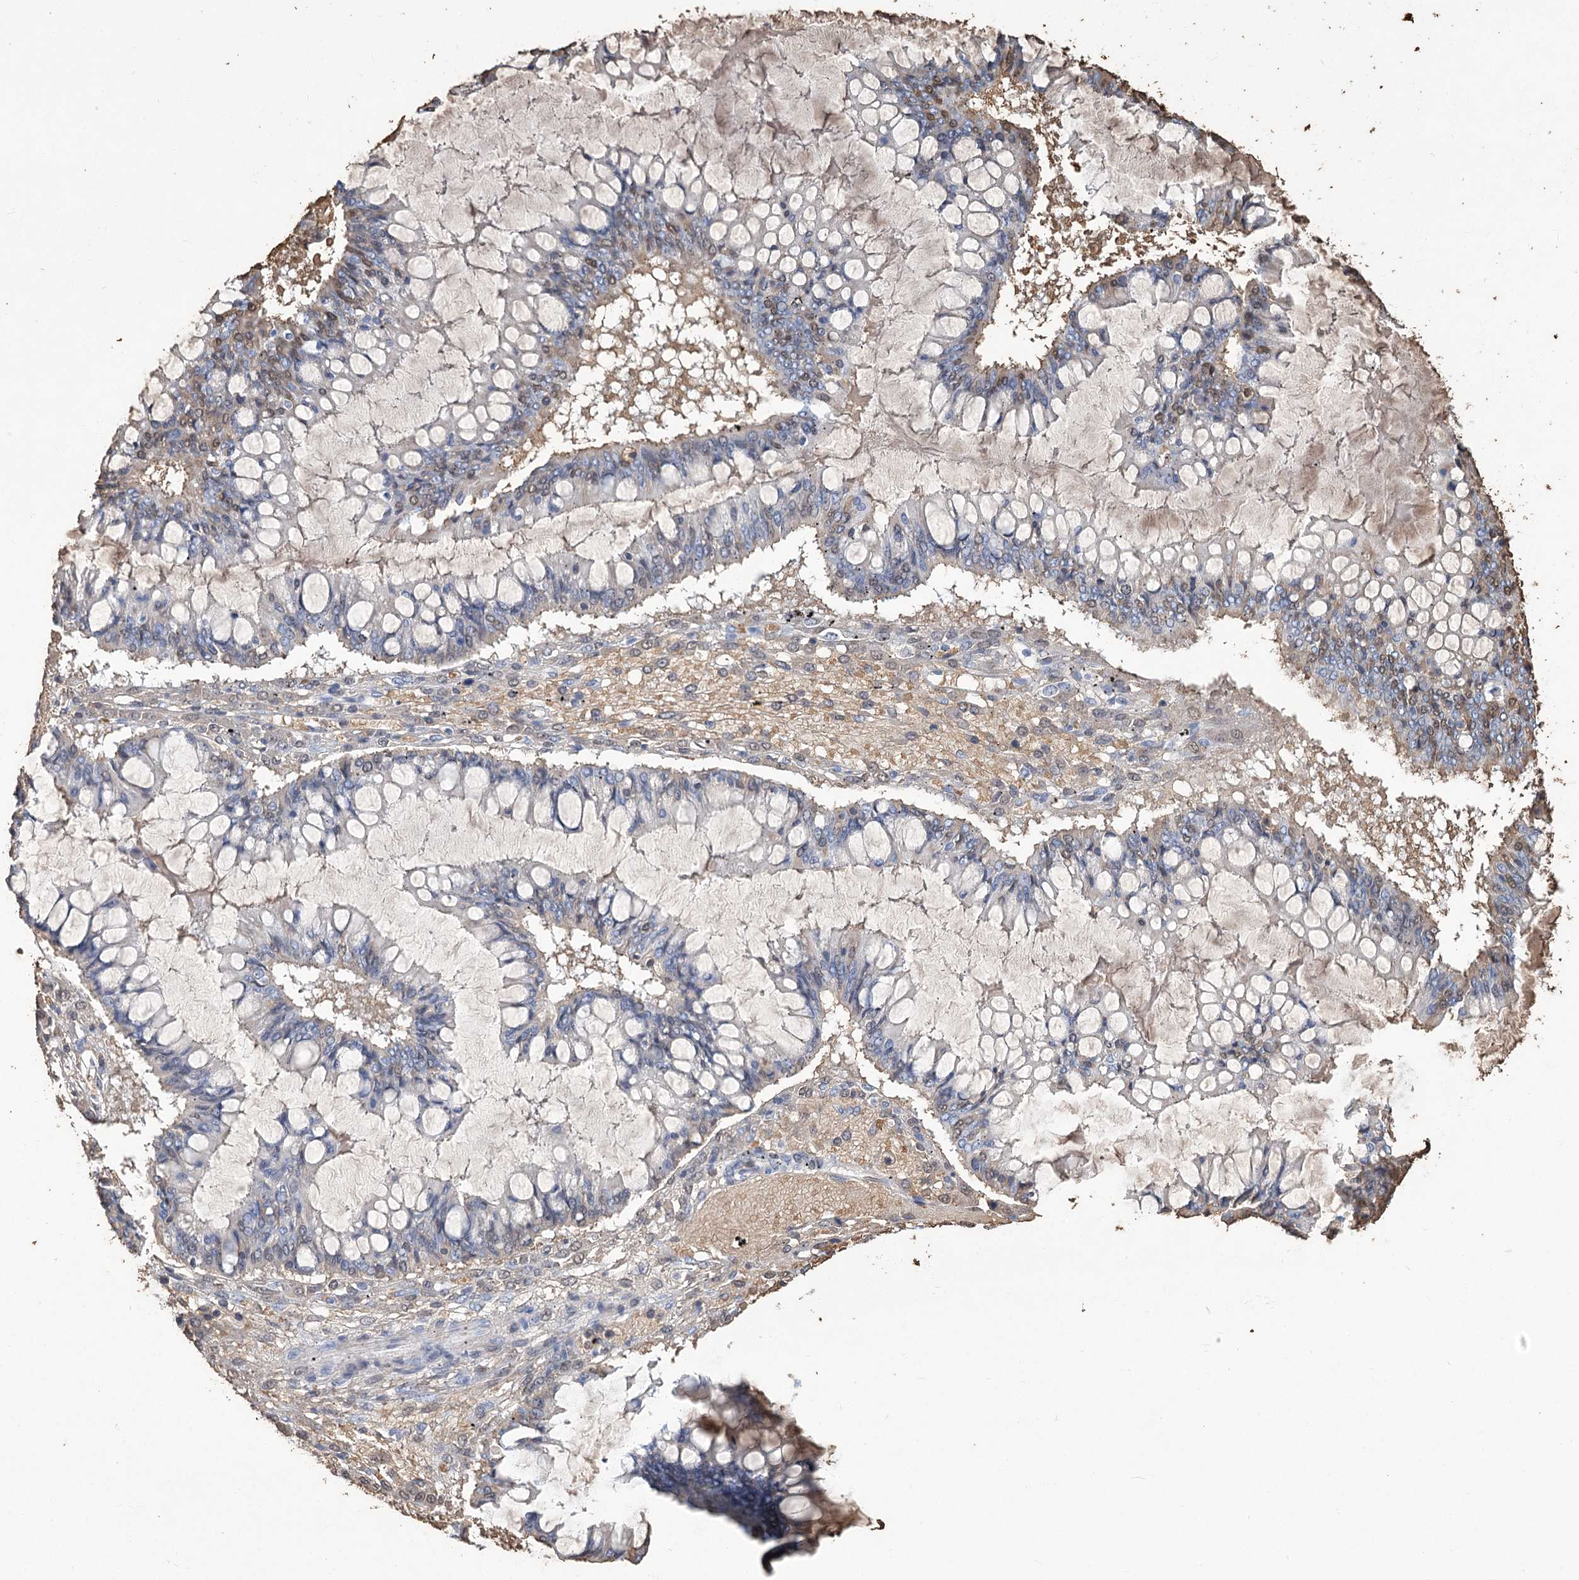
{"staining": {"intensity": "negative", "quantity": "none", "location": "none"}, "tissue": "ovarian cancer", "cell_type": "Tumor cells", "image_type": "cancer", "snomed": [{"axis": "morphology", "description": "Cystadenocarcinoma, mucinous, NOS"}, {"axis": "topography", "description": "Ovary"}], "caption": "Ovarian cancer (mucinous cystadenocarcinoma) was stained to show a protein in brown. There is no significant expression in tumor cells.", "gene": "HBA1", "patient": {"sex": "female", "age": 73}}